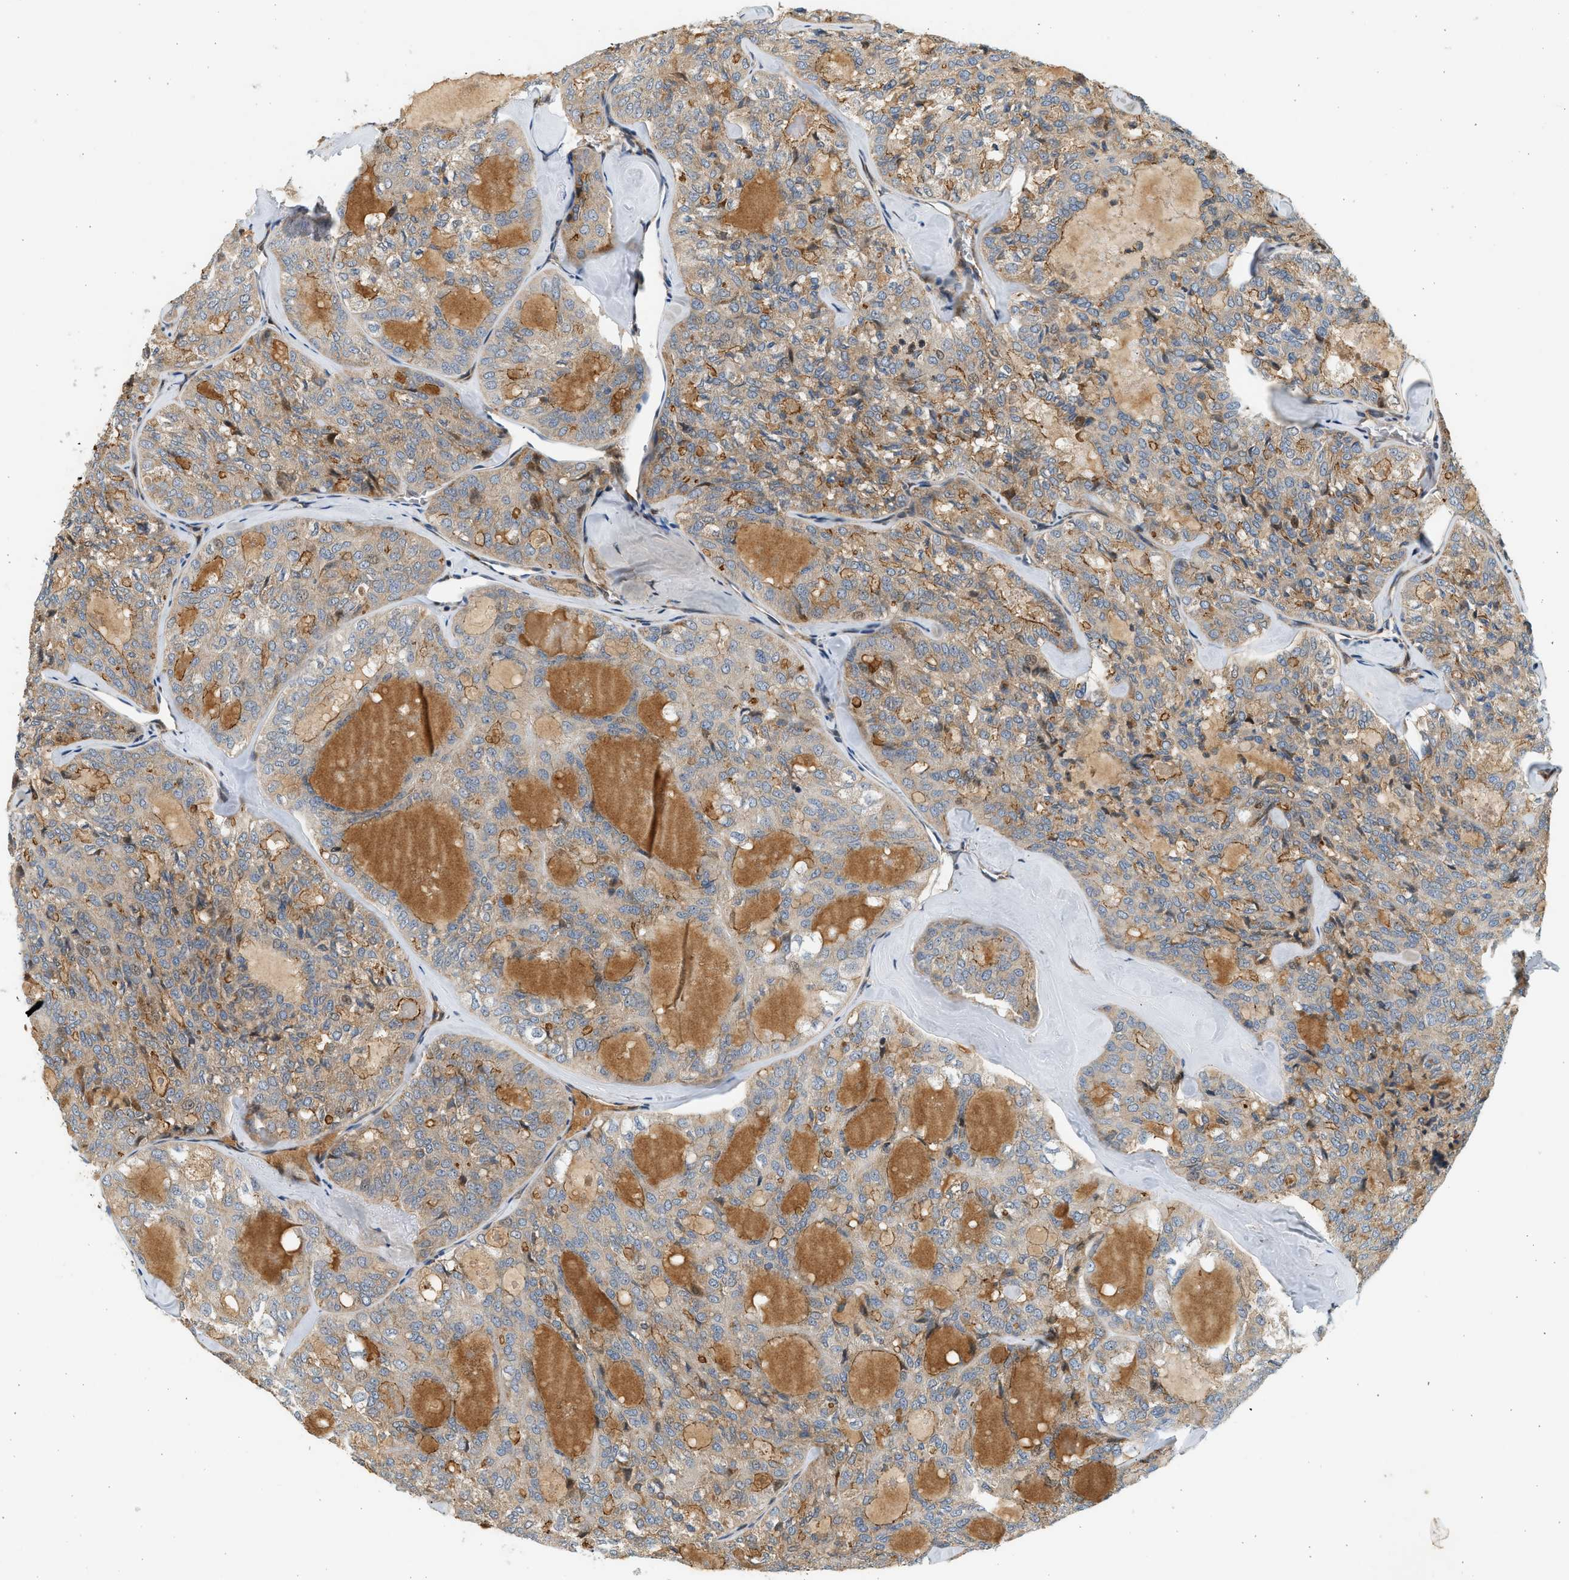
{"staining": {"intensity": "weak", "quantity": ">75%", "location": "cytoplasmic/membranous"}, "tissue": "thyroid cancer", "cell_type": "Tumor cells", "image_type": "cancer", "snomed": [{"axis": "morphology", "description": "Follicular adenoma carcinoma, NOS"}, {"axis": "topography", "description": "Thyroid gland"}], "caption": "Weak cytoplasmic/membranous expression for a protein is present in about >75% of tumor cells of thyroid cancer using immunohistochemistry (IHC).", "gene": "NRSN2", "patient": {"sex": "male", "age": 75}}